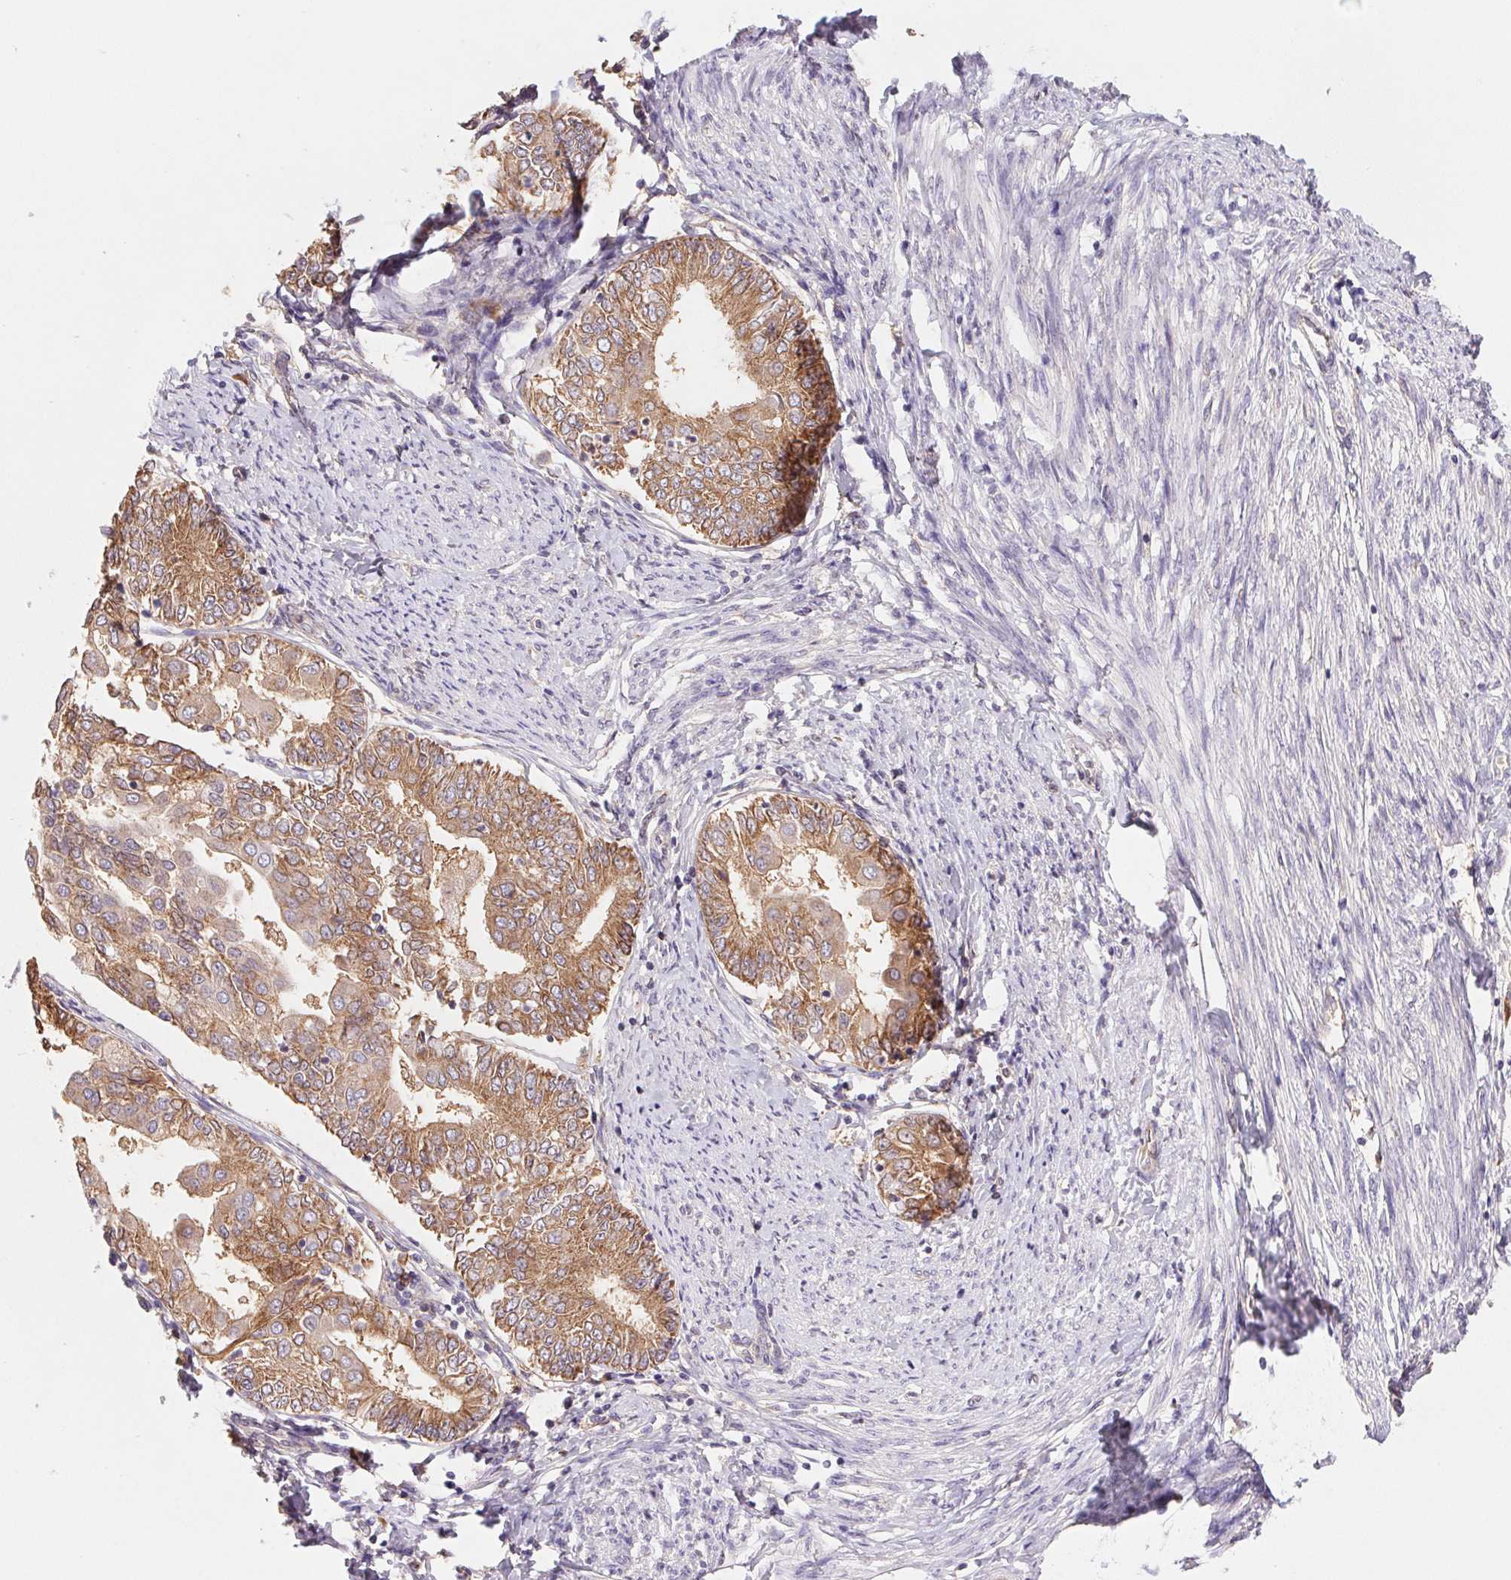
{"staining": {"intensity": "moderate", "quantity": "25%-75%", "location": "cytoplasmic/membranous"}, "tissue": "endometrial cancer", "cell_type": "Tumor cells", "image_type": "cancer", "snomed": [{"axis": "morphology", "description": "Adenocarcinoma, NOS"}, {"axis": "topography", "description": "Endometrium"}], "caption": "Endometrial adenocarcinoma stained for a protein shows moderate cytoplasmic/membranous positivity in tumor cells.", "gene": "RAB1A", "patient": {"sex": "female", "age": 68}}